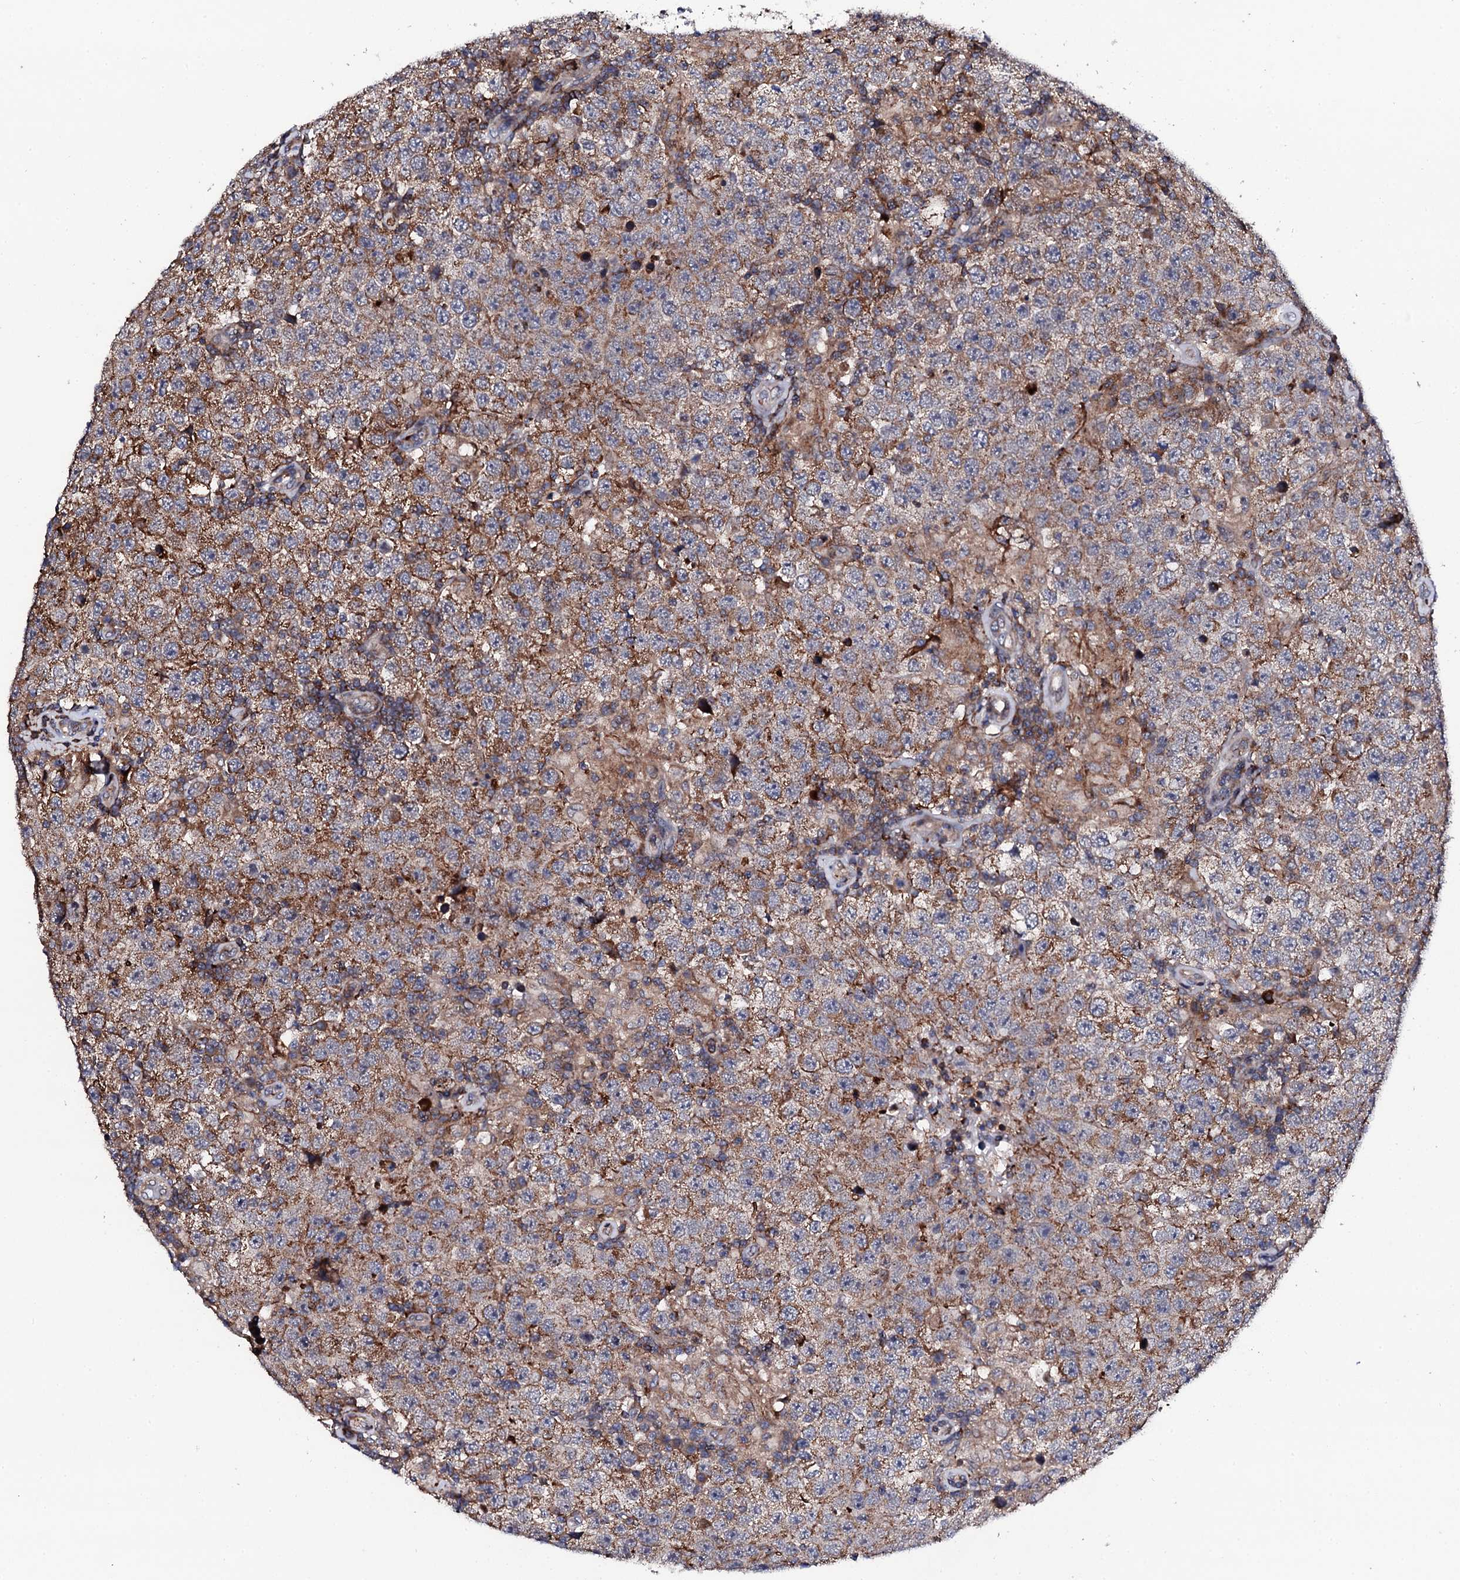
{"staining": {"intensity": "moderate", "quantity": ">75%", "location": "cytoplasmic/membranous"}, "tissue": "testis cancer", "cell_type": "Tumor cells", "image_type": "cancer", "snomed": [{"axis": "morphology", "description": "Normal tissue, NOS"}, {"axis": "morphology", "description": "Urothelial carcinoma, High grade"}, {"axis": "morphology", "description": "Seminoma, NOS"}, {"axis": "morphology", "description": "Carcinoma, Embryonal, NOS"}, {"axis": "topography", "description": "Urinary bladder"}, {"axis": "topography", "description": "Testis"}], "caption": "Embryonal carcinoma (testis) tissue displays moderate cytoplasmic/membranous expression in about >75% of tumor cells", "gene": "COG4", "patient": {"sex": "male", "age": 41}}